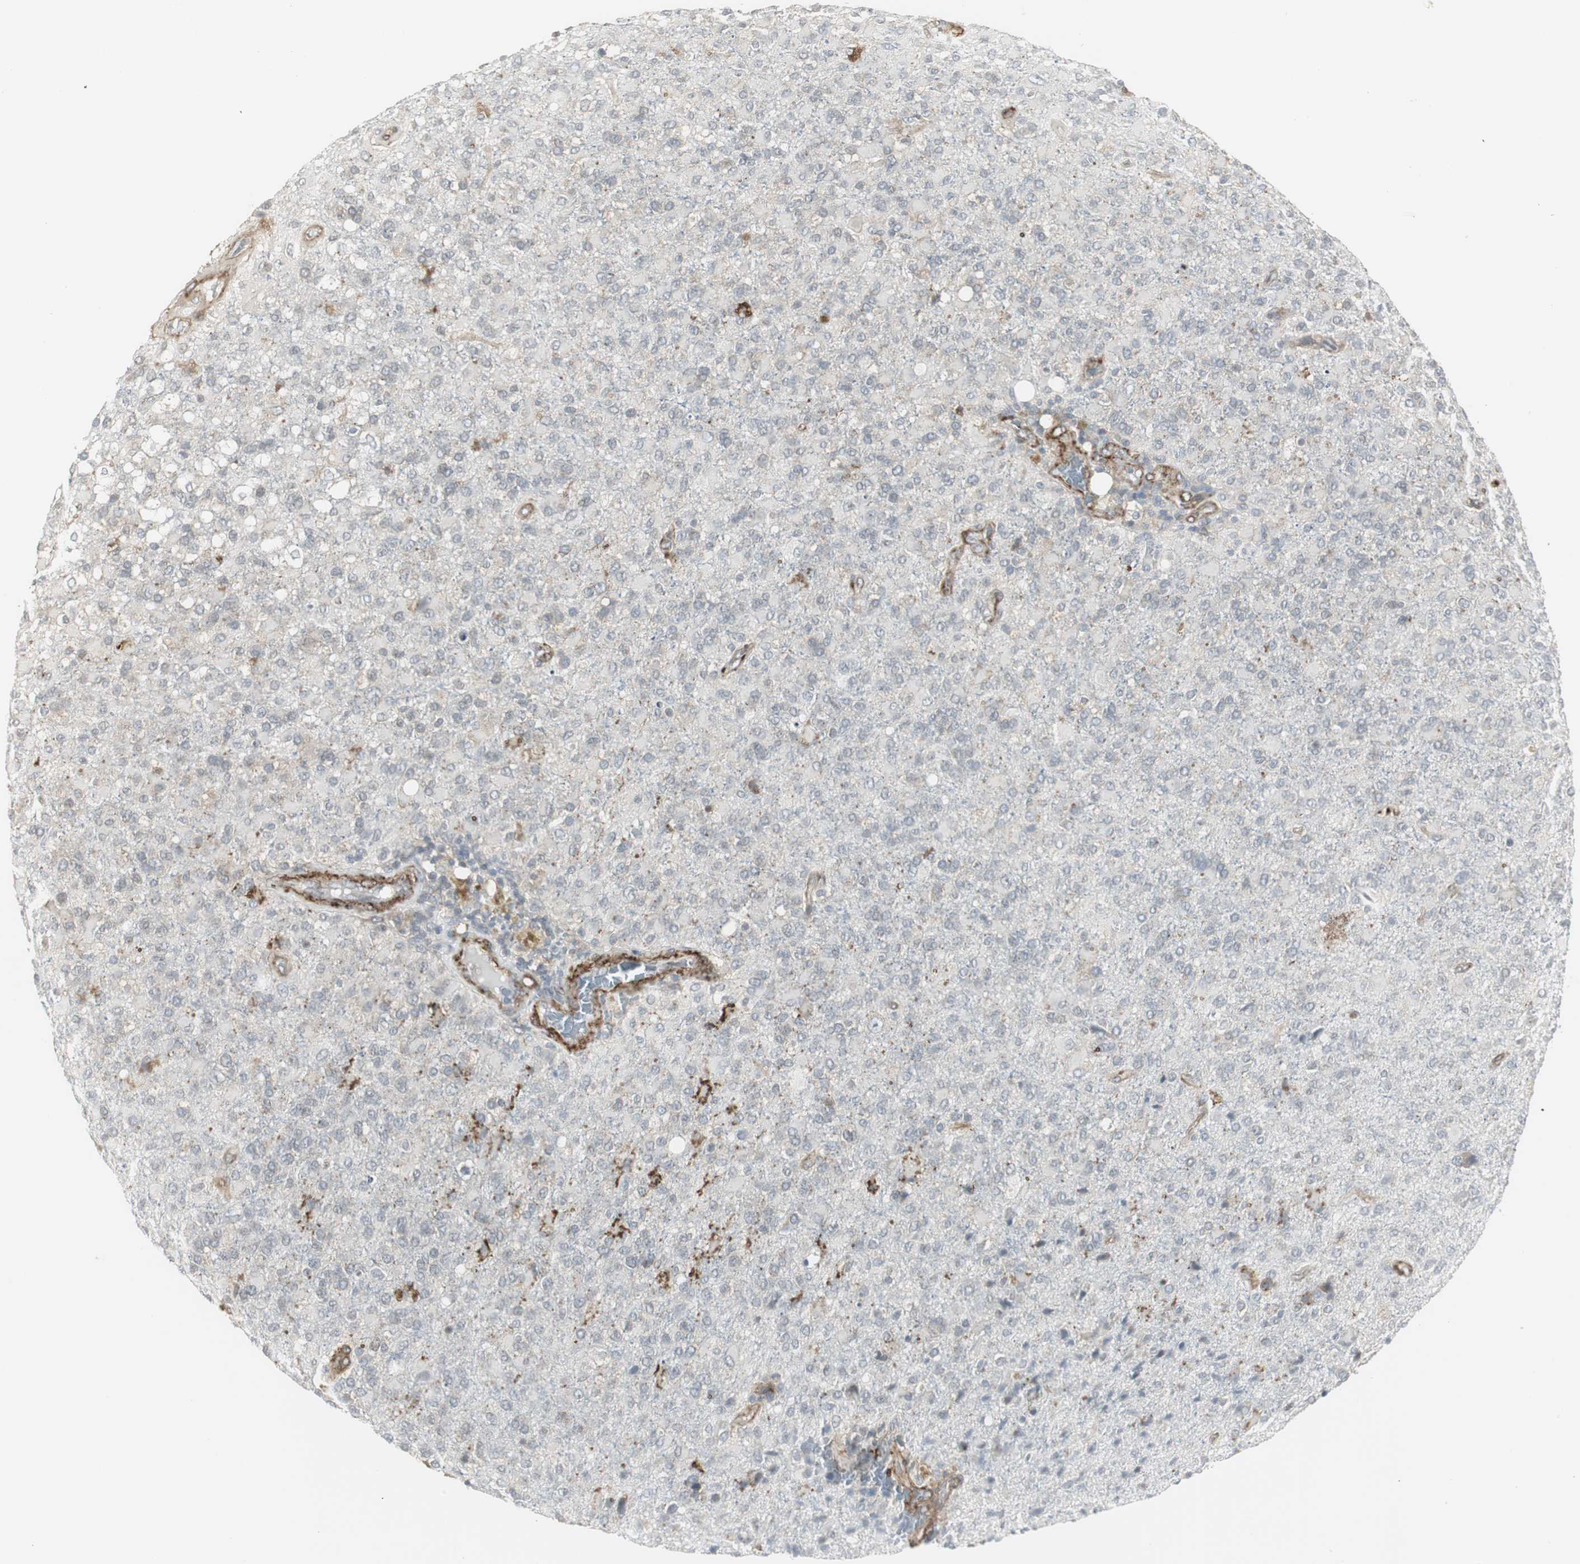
{"staining": {"intensity": "weak", "quantity": "<25%", "location": "cytoplasmic/membranous"}, "tissue": "glioma", "cell_type": "Tumor cells", "image_type": "cancer", "snomed": [{"axis": "morphology", "description": "Glioma, malignant, High grade"}, {"axis": "topography", "description": "Brain"}], "caption": "A micrograph of glioma stained for a protein demonstrates no brown staining in tumor cells.", "gene": "SCYL3", "patient": {"sex": "male", "age": 71}}